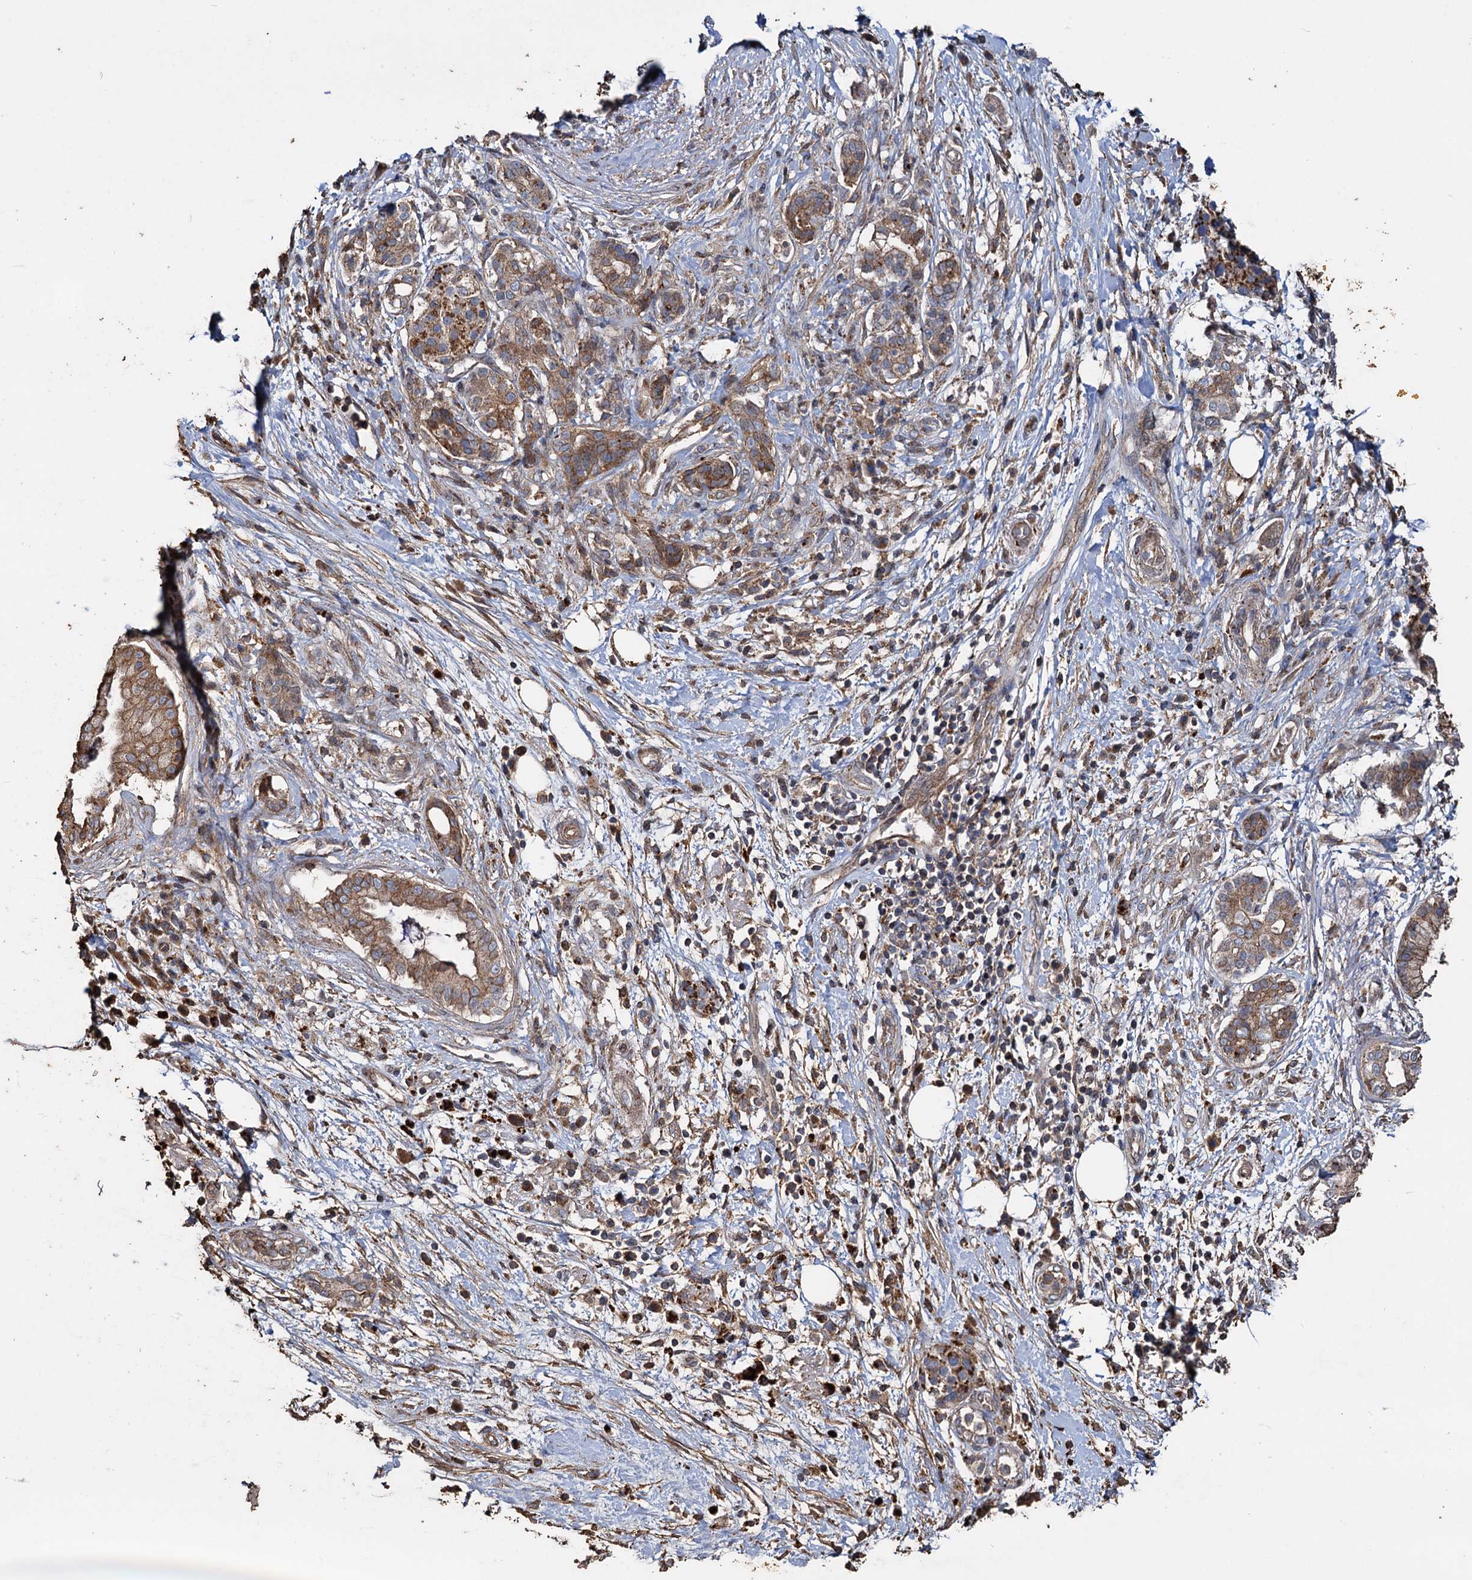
{"staining": {"intensity": "weak", "quantity": ">75%", "location": "cytoplasmic/membranous"}, "tissue": "pancreatic cancer", "cell_type": "Tumor cells", "image_type": "cancer", "snomed": [{"axis": "morphology", "description": "Adenocarcinoma, NOS"}, {"axis": "topography", "description": "Pancreas"}], "caption": "Approximately >75% of tumor cells in human pancreatic cancer show weak cytoplasmic/membranous protein positivity as visualized by brown immunohistochemical staining.", "gene": "NOTCH2NLA", "patient": {"sex": "female", "age": 73}}